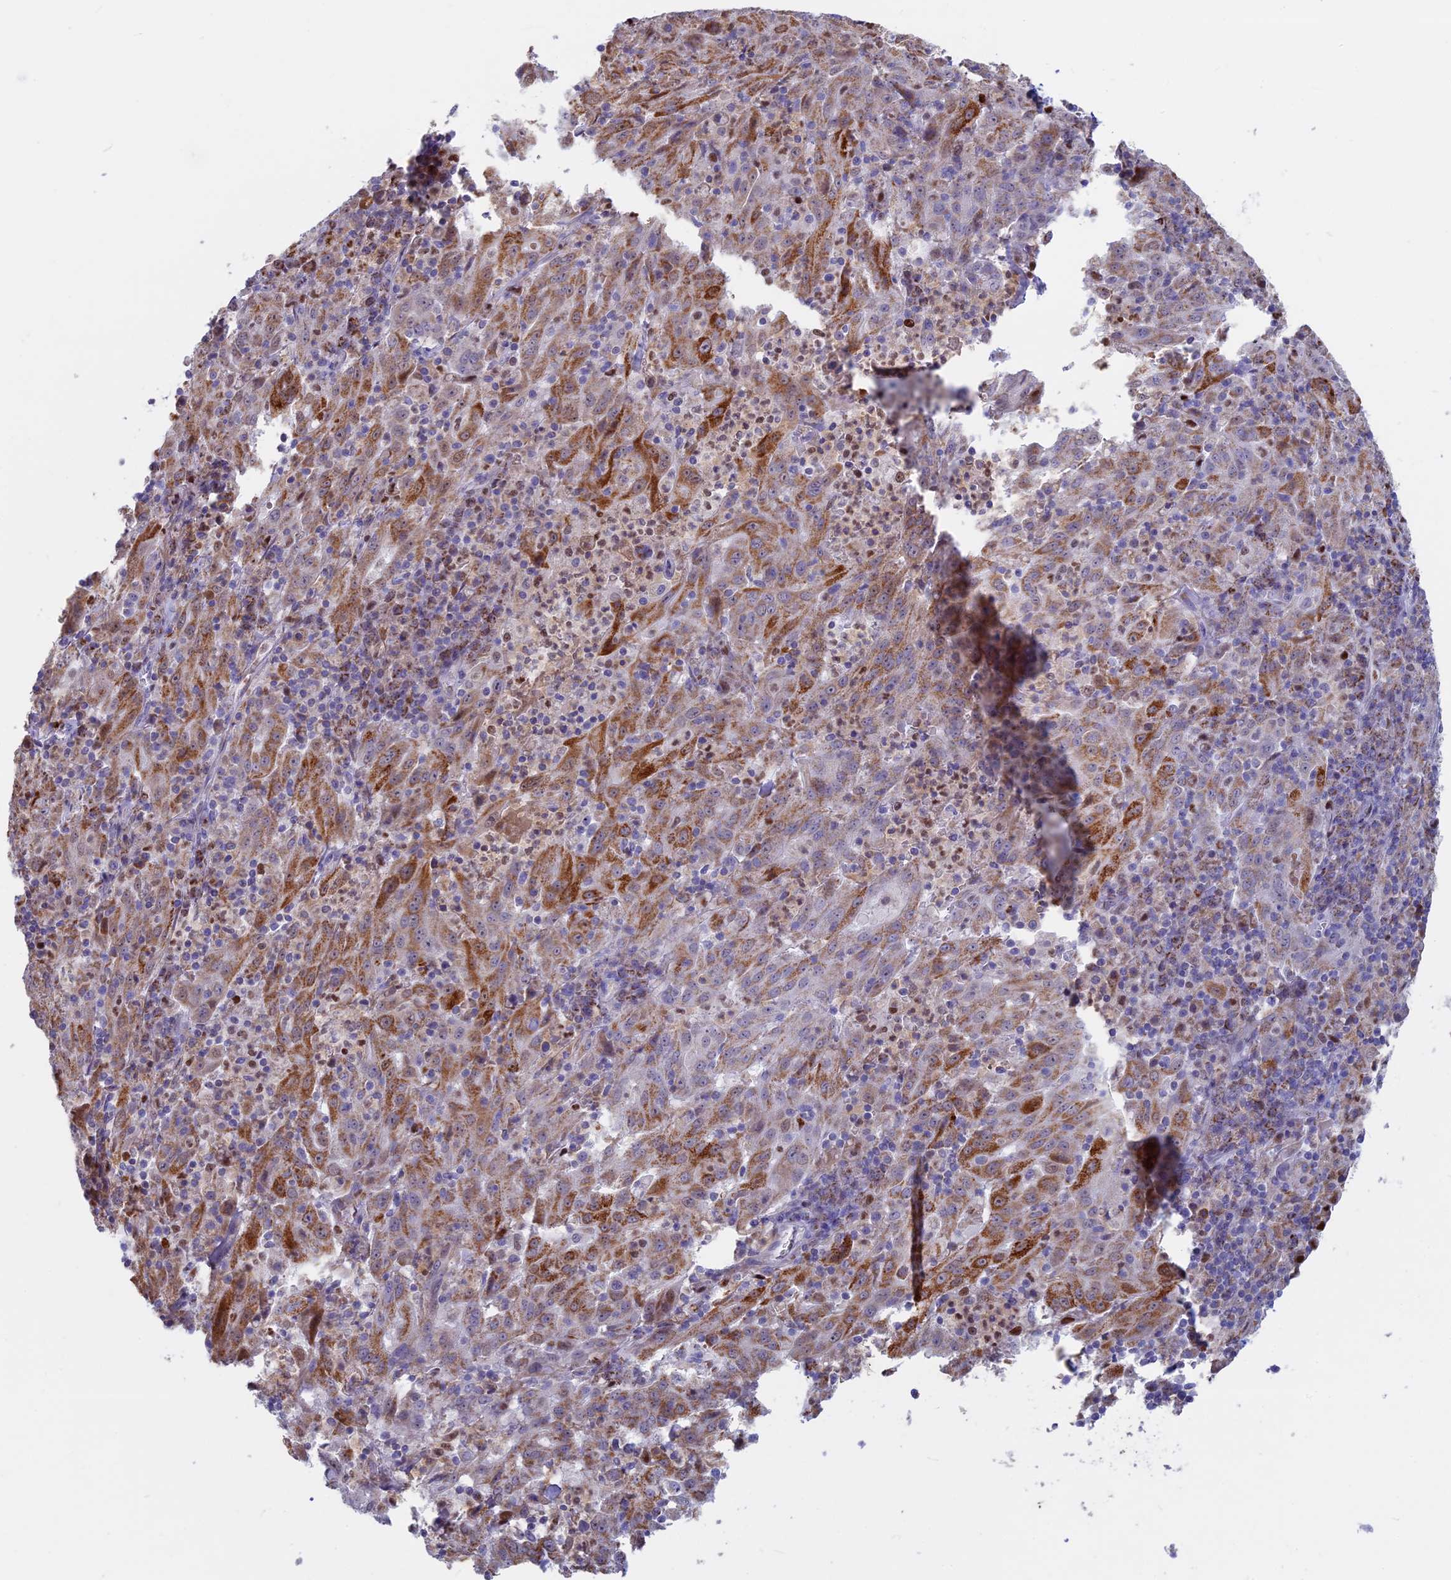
{"staining": {"intensity": "moderate", "quantity": "25%-75%", "location": "cytoplasmic/membranous"}, "tissue": "pancreatic cancer", "cell_type": "Tumor cells", "image_type": "cancer", "snomed": [{"axis": "morphology", "description": "Adenocarcinoma, NOS"}, {"axis": "topography", "description": "Pancreas"}], "caption": "The image exhibits immunohistochemical staining of adenocarcinoma (pancreatic). There is moderate cytoplasmic/membranous expression is seen in approximately 25%-75% of tumor cells. The staining is performed using DAB (3,3'-diaminobenzidine) brown chromogen to label protein expression. The nuclei are counter-stained blue using hematoxylin.", "gene": "ACSS1", "patient": {"sex": "male", "age": 63}}